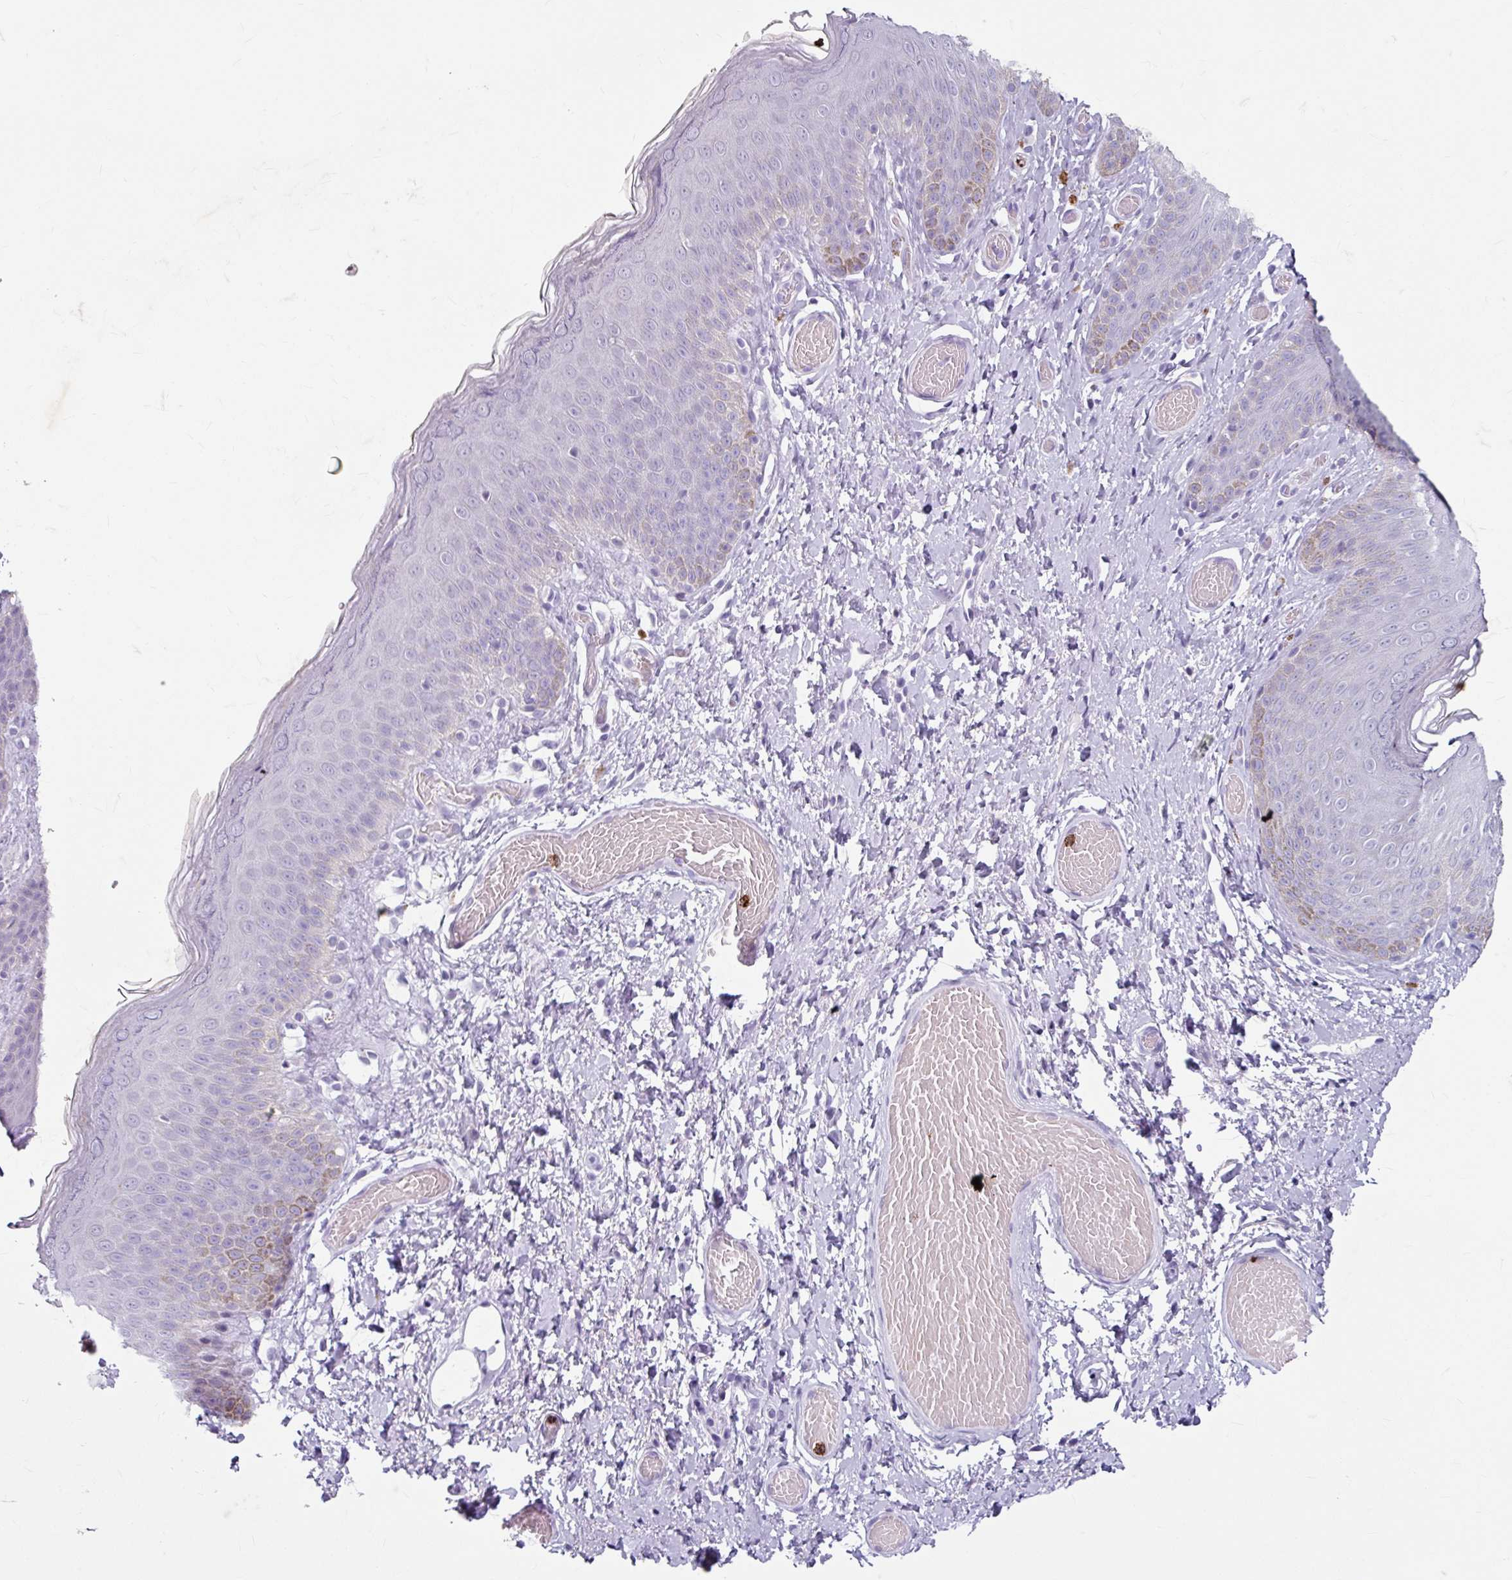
{"staining": {"intensity": "negative", "quantity": "none", "location": "none"}, "tissue": "skin", "cell_type": "Epidermal cells", "image_type": "normal", "snomed": [{"axis": "morphology", "description": "Normal tissue, NOS"}, {"axis": "topography", "description": "Anal"}], "caption": "Immunohistochemistry (IHC) of benign skin shows no positivity in epidermal cells. (DAB (3,3'-diaminobenzidine) immunohistochemistry (IHC) with hematoxylin counter stain).", "gene": "ANKRD1", "patient": {"sex": "female", "age": 40}}